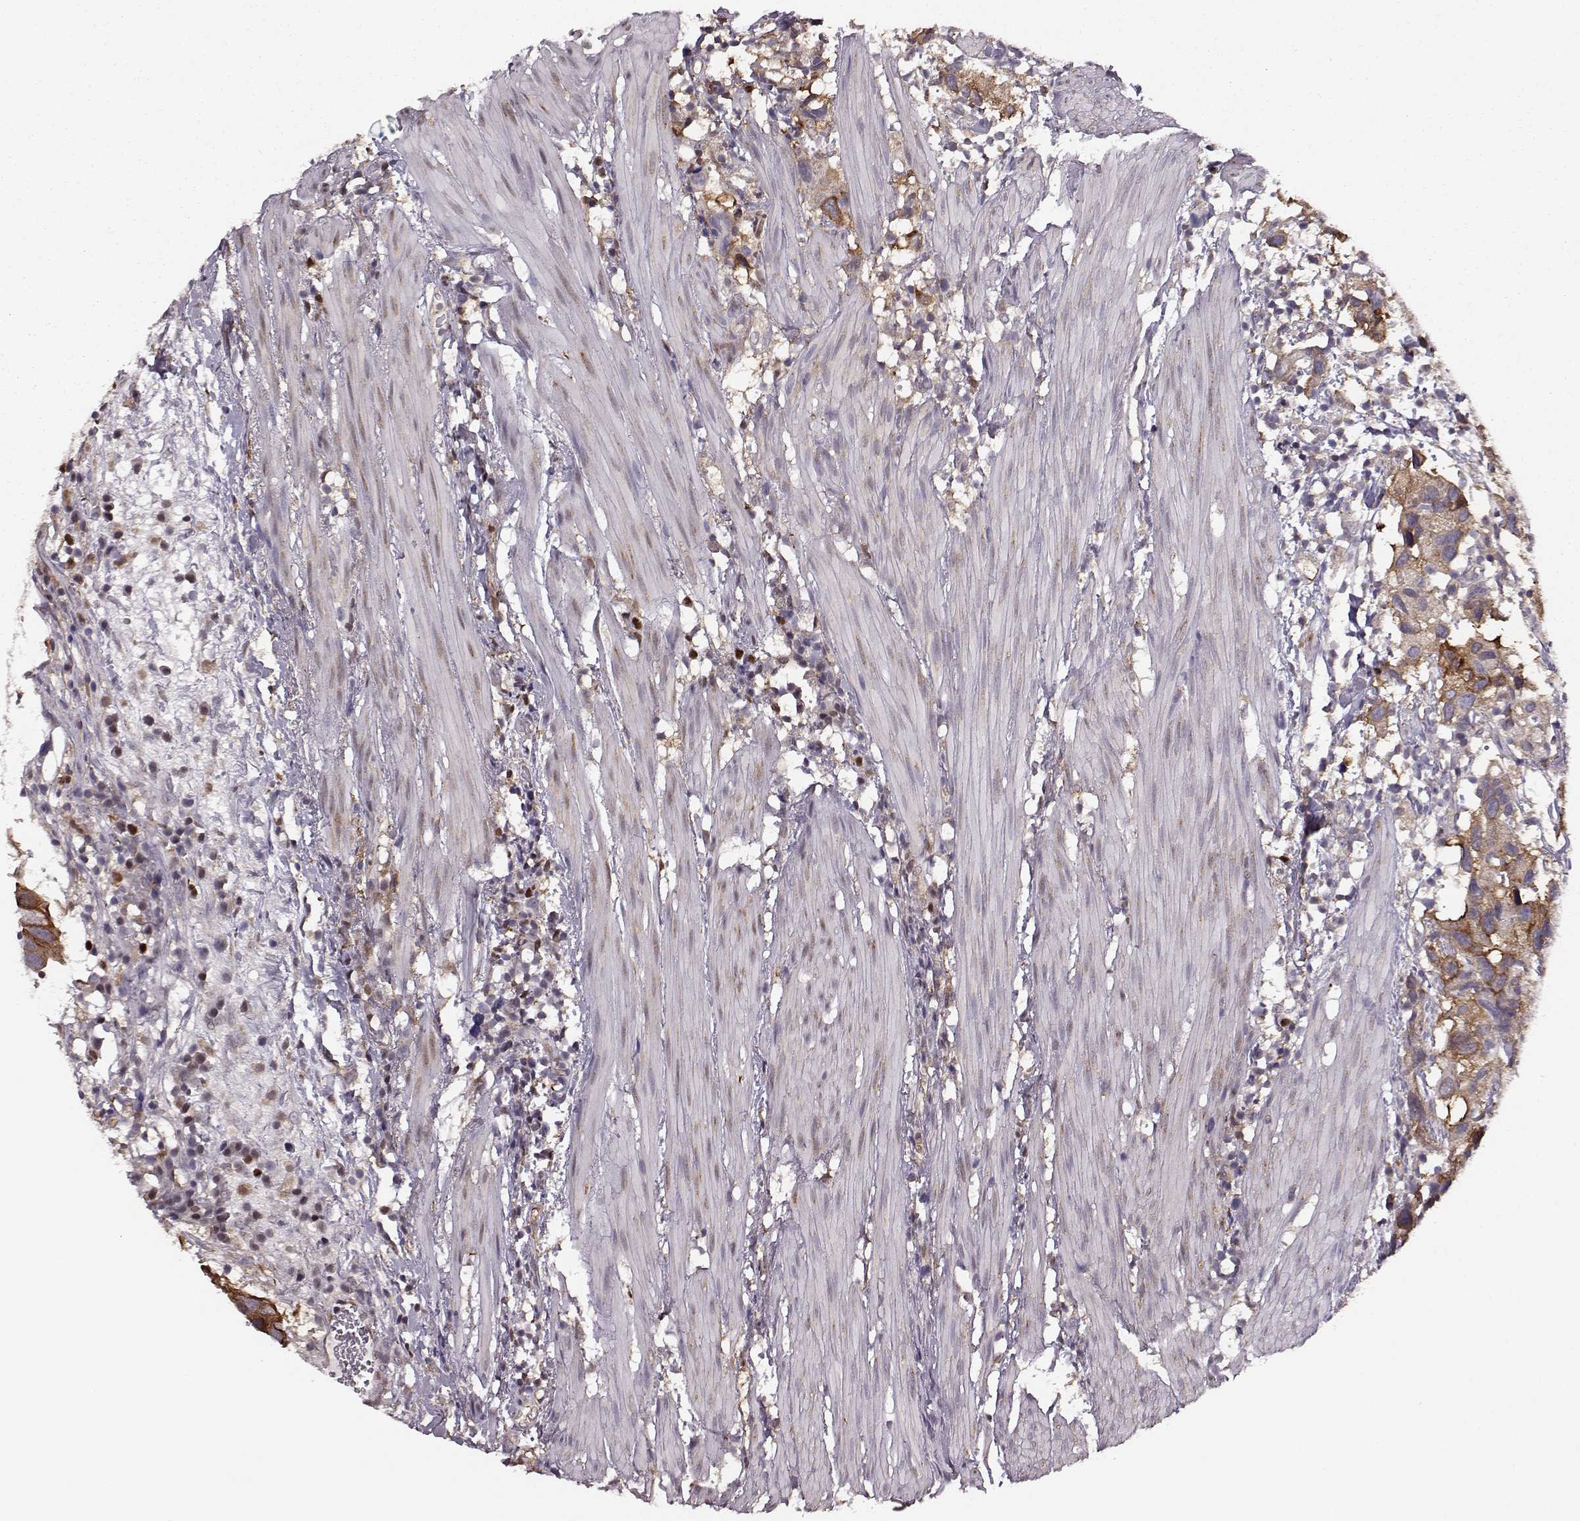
{"staining": {"intensity": "strong", "quantity": "<25%", "location": "cytoplasmic/membranous,nuclear"}, "tissue": "urothelial cancer", "cell_type": "Tumor cells", "image_type": "cancer", "snomed": [{"axis": "morphology", "description": "Urothelial carcinoma, High grade"}, {"axis": "topography", "description": "Urinary bladder"}], "caption": "Protein staining displays strong cytoplasmic/membranous and nuclear staining in approximately <25% of tumor cells in urothelial cancer.", "gene": "KLF6", "patient": {"sex": "male", "age": 79}}